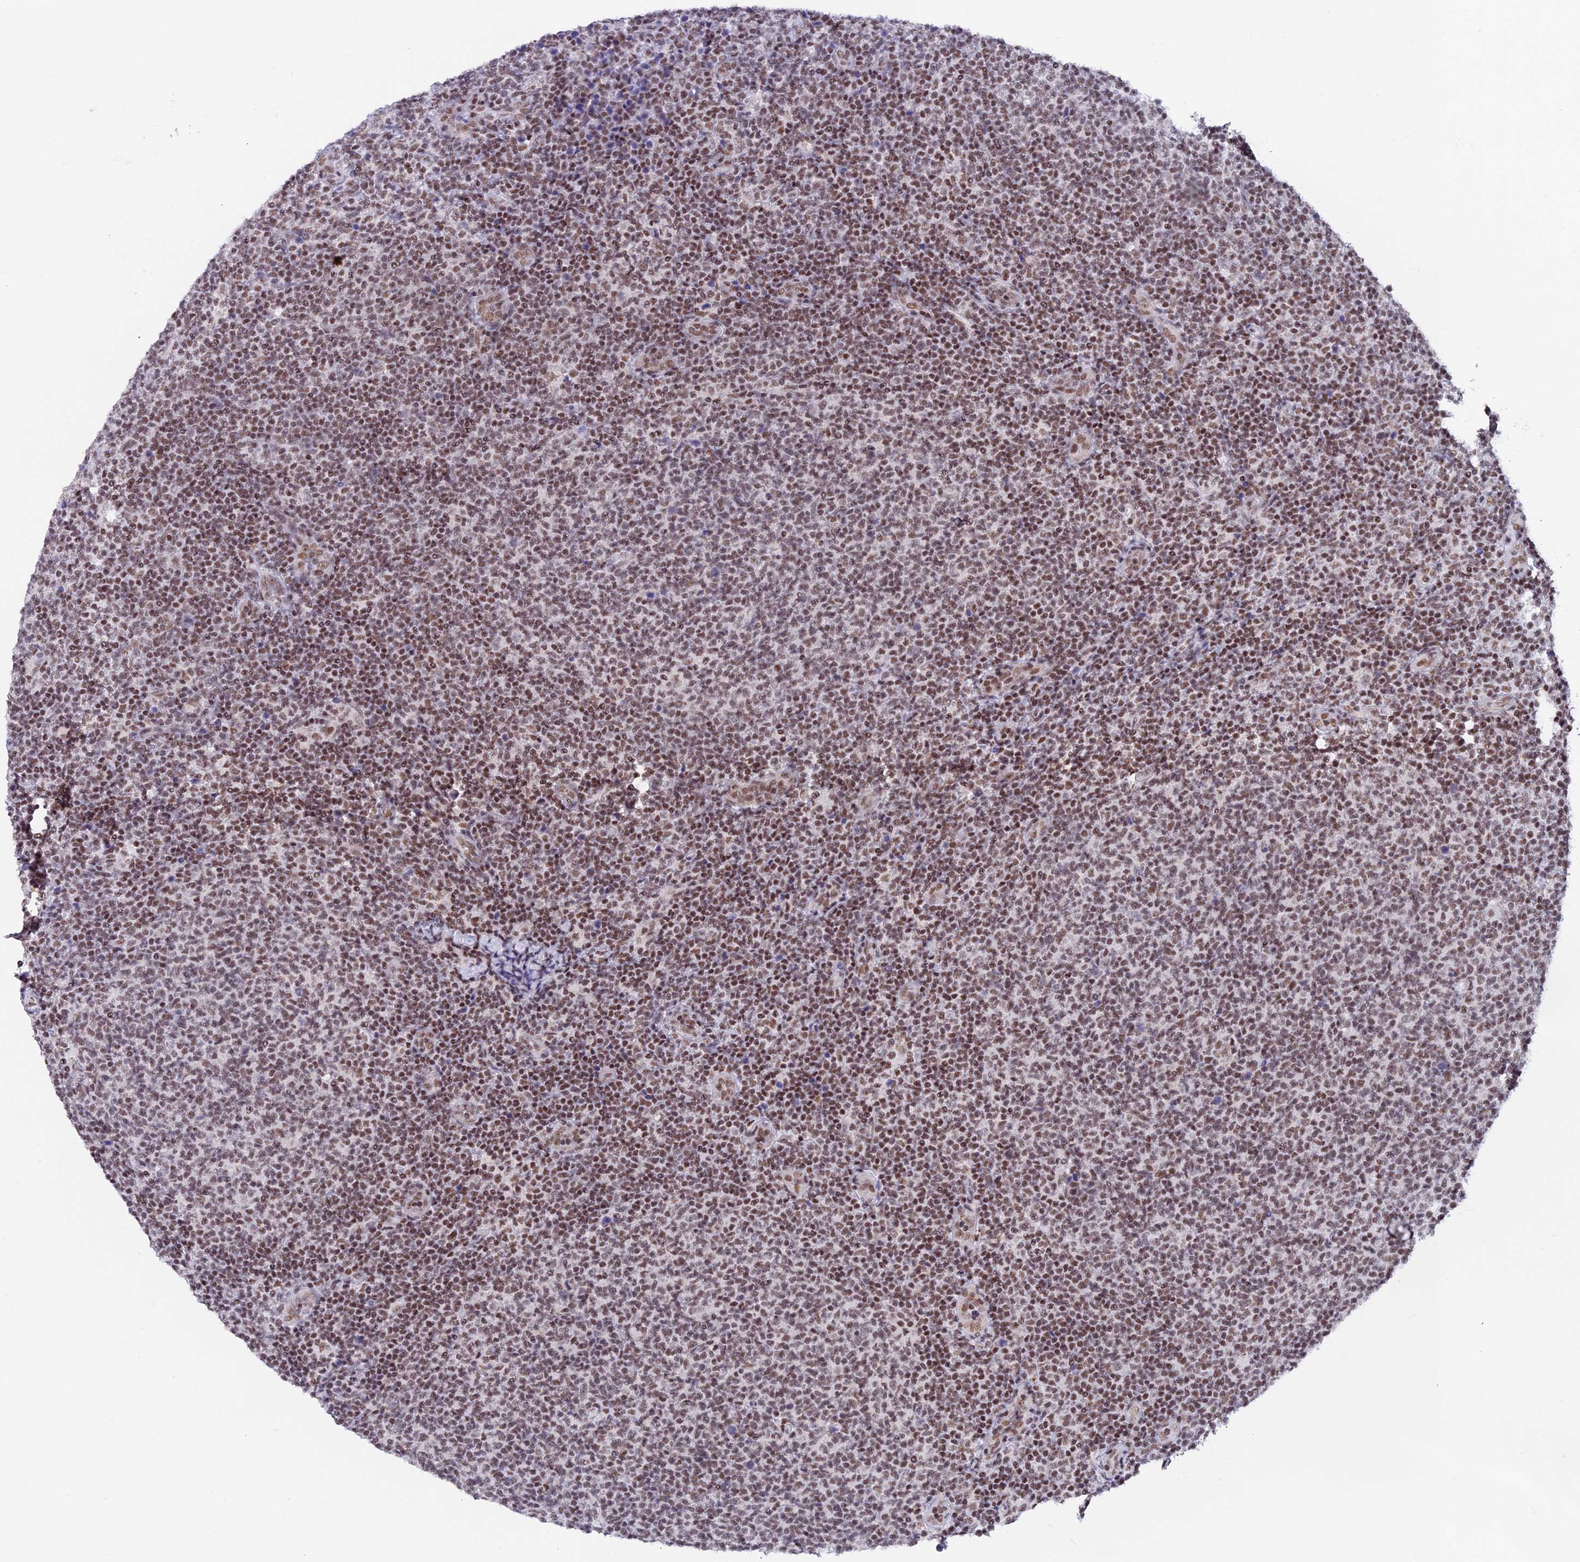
{"staining": {"intensity": "moderate", "quantity": ">75%", "location": "nuclear"}, "tissue": "lymphoma", "cell_type": "Tumor cells", "image_type": "cancer", "snomed": [{"axis": "morphology", "description": "Malignant lymphoma, non-Hodgkin's type, Low grade"}, {"axis": "topography", "description": "Lymph node"}], "caption": "A brown stain shows moderate nuclear staining of a protein in human low-grade malignant lymphoma, non-Hodgkin's type tumor cells.", "gene": "THAP11", "patient": {"sex": "male", "age": 66}}